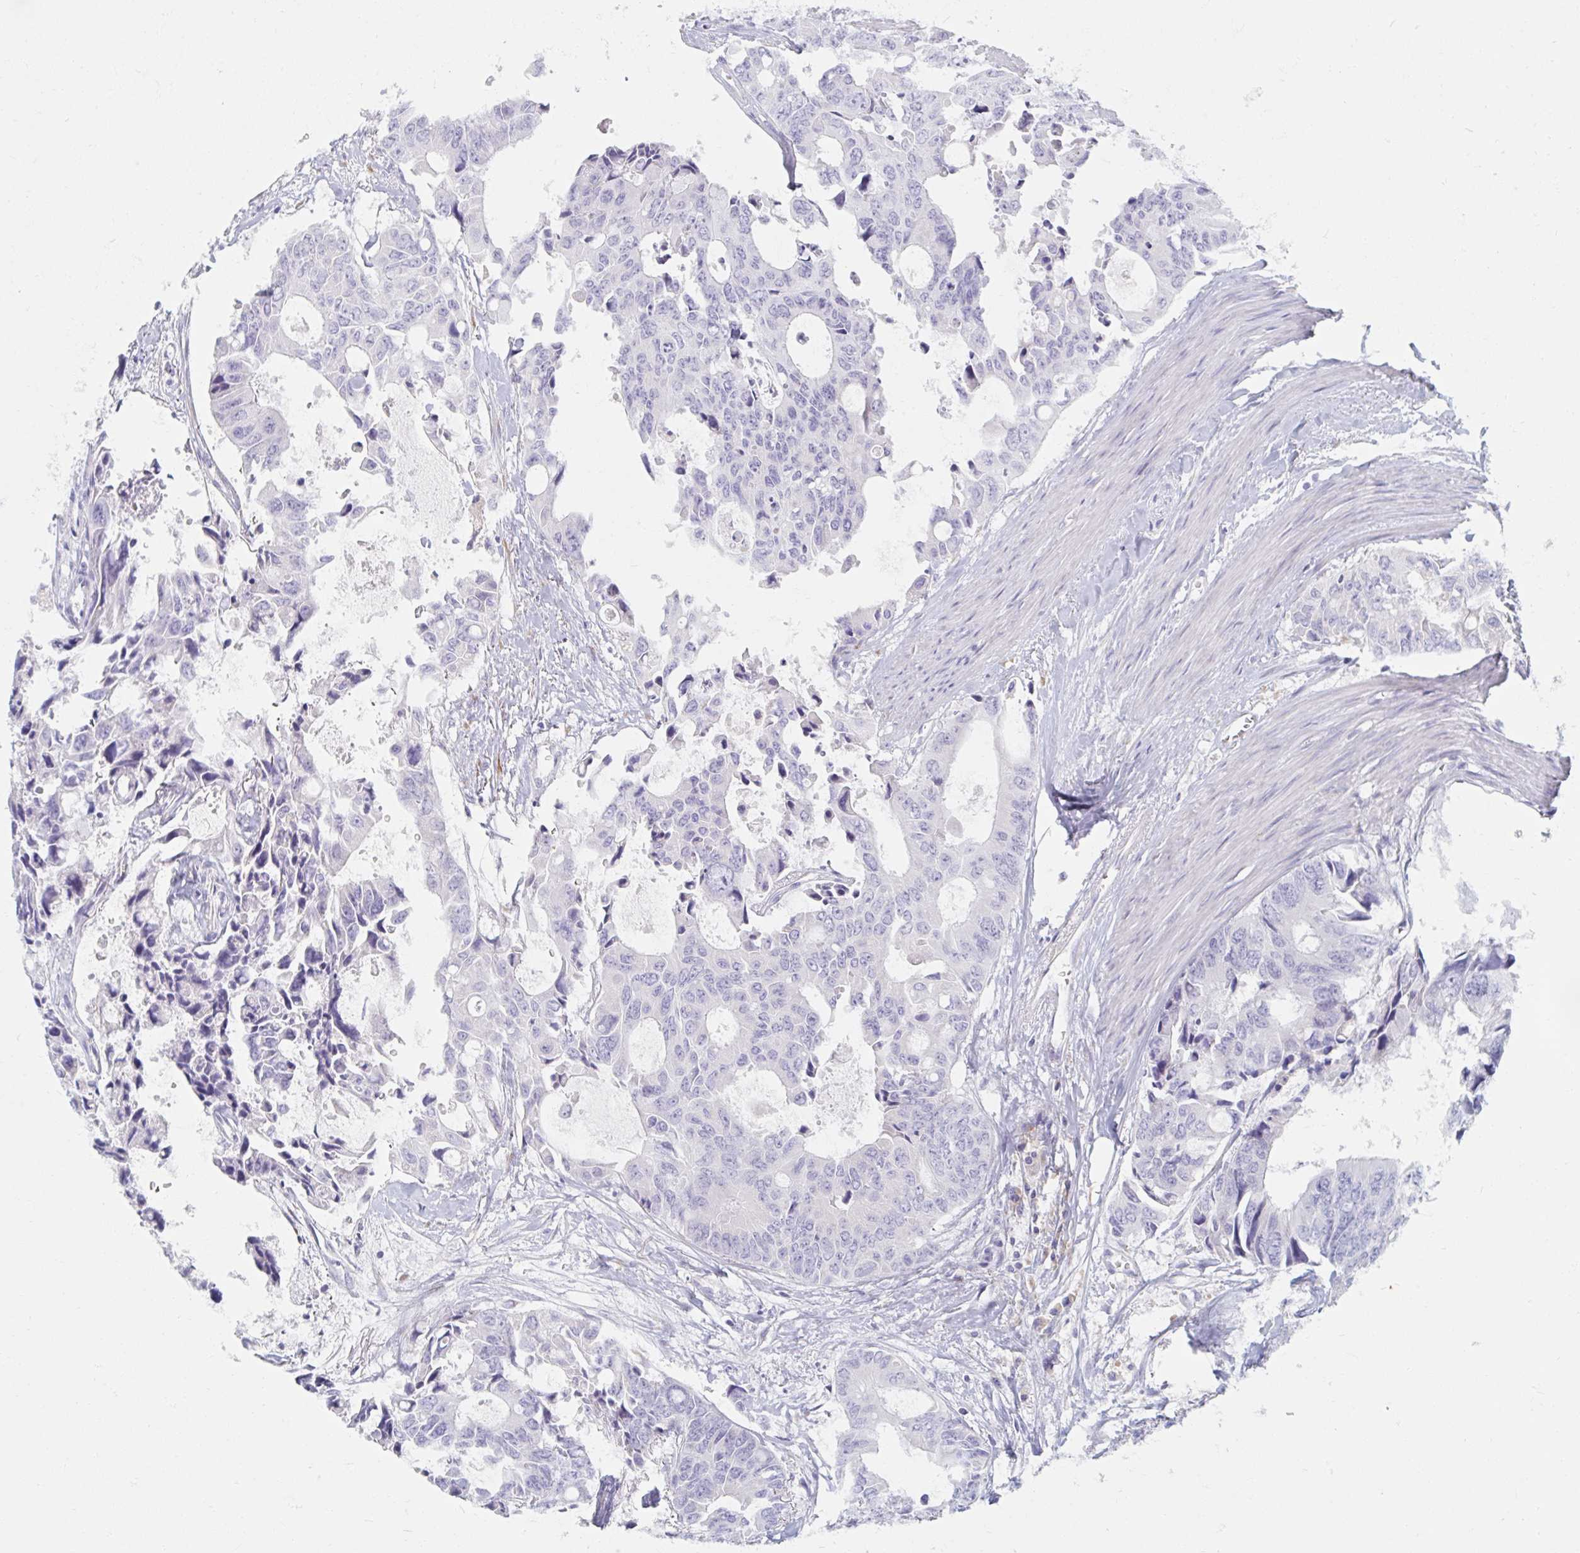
{"staining": {"intensity": "negative", "quantity": "none", "location": "none"}, "tissue": "colorectal cancer", "cell_type": "Tumor cells", "image_type": "cancer", "snomed": [{"axis": "morphology", "description": "Adenocarcinoma, NOS"}, {"axis": "topography", "description": "Rectum"}], "caption": "Immunohistochemistry (IHC) micrograph of neoplastic tissue: human colorectal cancer stained with DAB shows no significant protein positivity in tumor cells. (Stains: DAB (3,3'-diaminobenzidine) IHC with hematoxylin counter stain, Microscopy: brightfield microscopy at high magnification).", "gene": "MYLK2", "patient": {"sex": "male", "age": 76}}